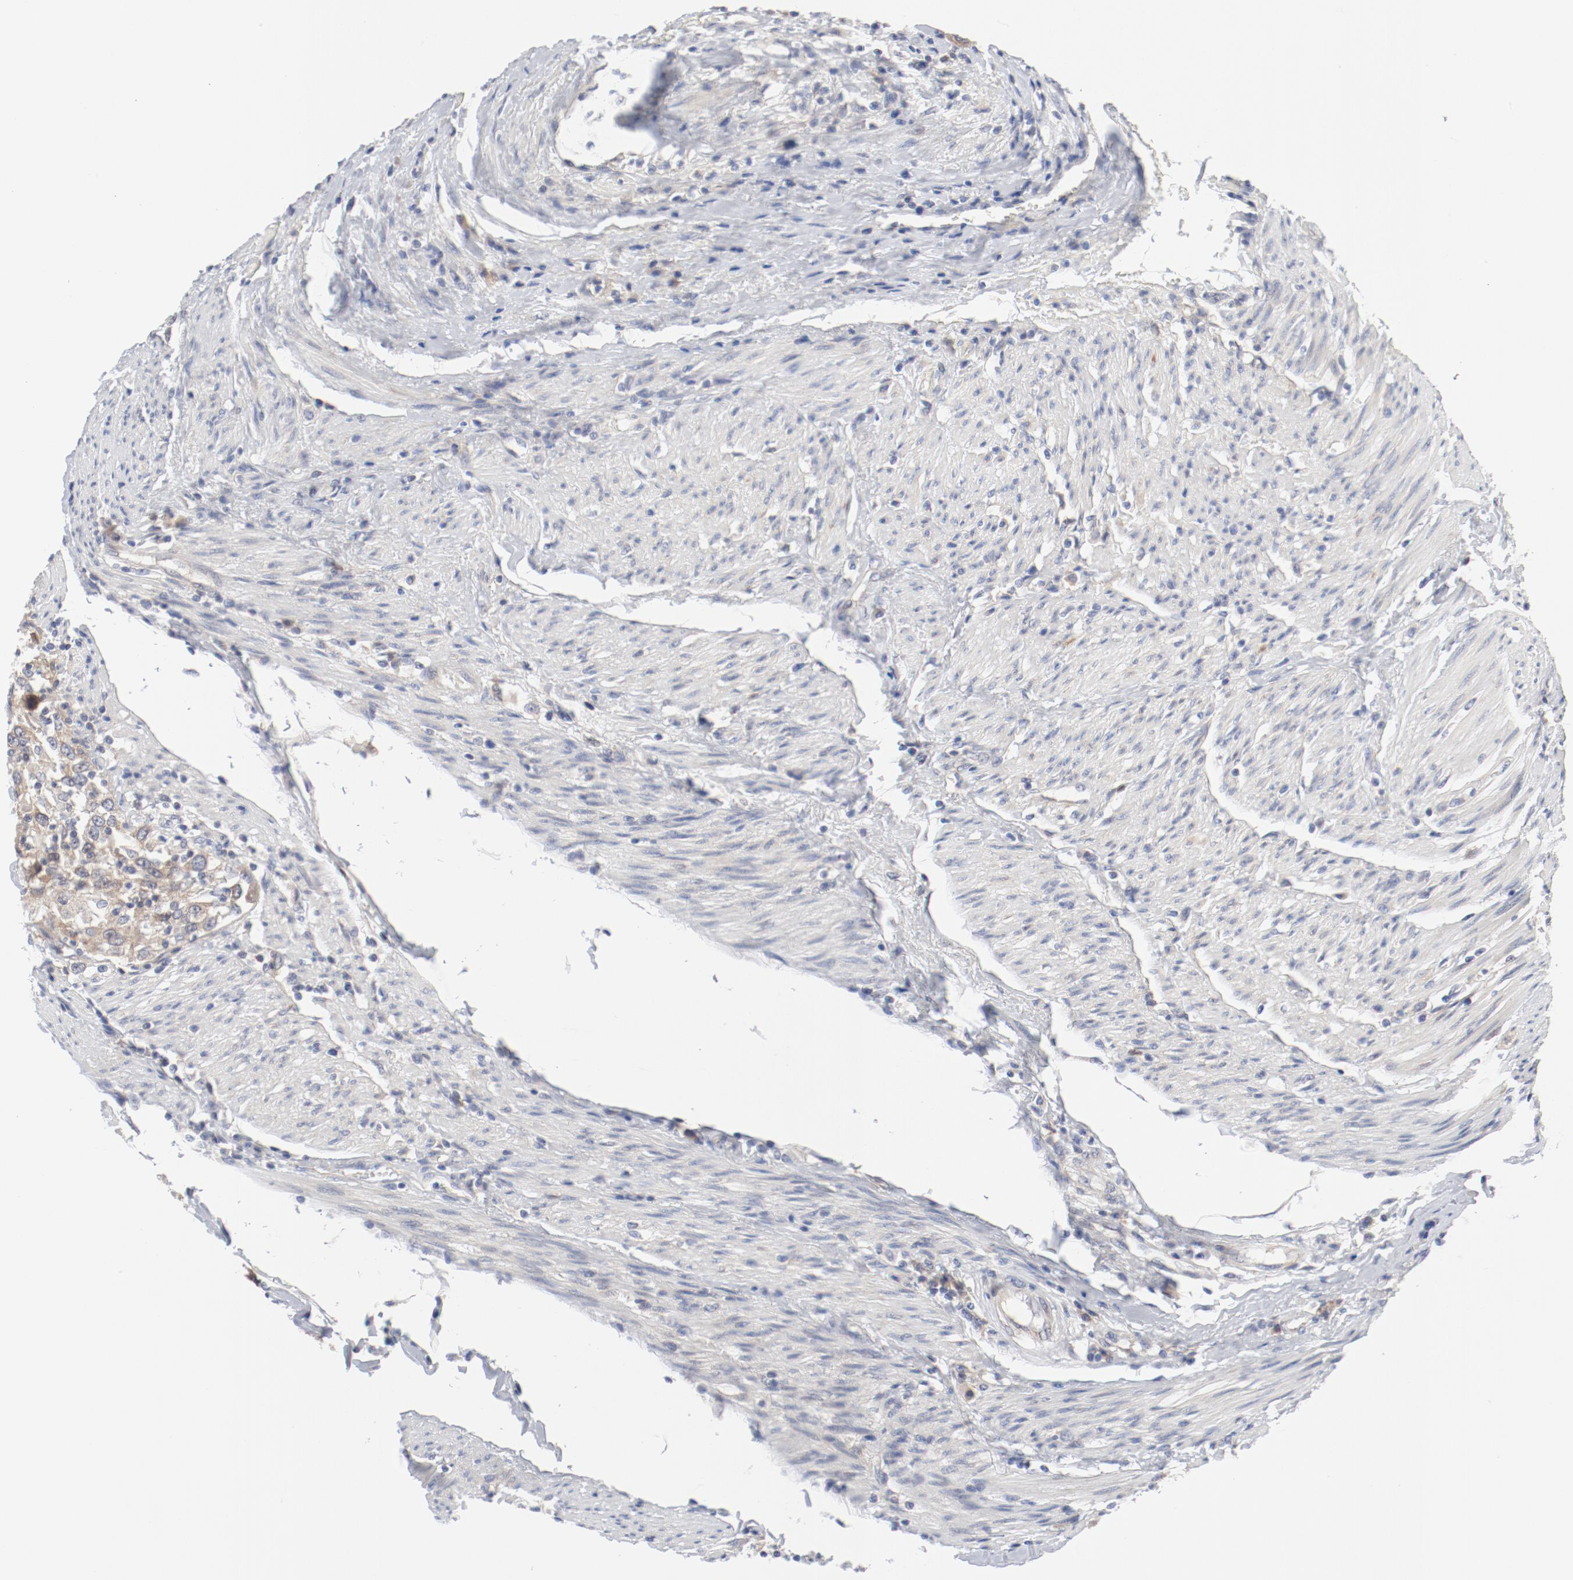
{"staining": {"intensity": "weak", "quantity": ">75%", "location": "cytoplasmic/membranous"}, "tissue": "urothelial cancer", "cell_type": "Tumor cells", "image_type": "cancer", "snomed": [{"axis": "morphology", "description": "Urothelial carcinoma, High grade"}, {"axis": "topography", "description": "Urinary bladder"}], "caption": "A brown stain shows weak cytoplasmic/membranous positivity of a protein in human urothelial carcinoma (high-grade) tumor cells.", "gene": "BAD", "patient": {"sex": "female", "age": 80}}